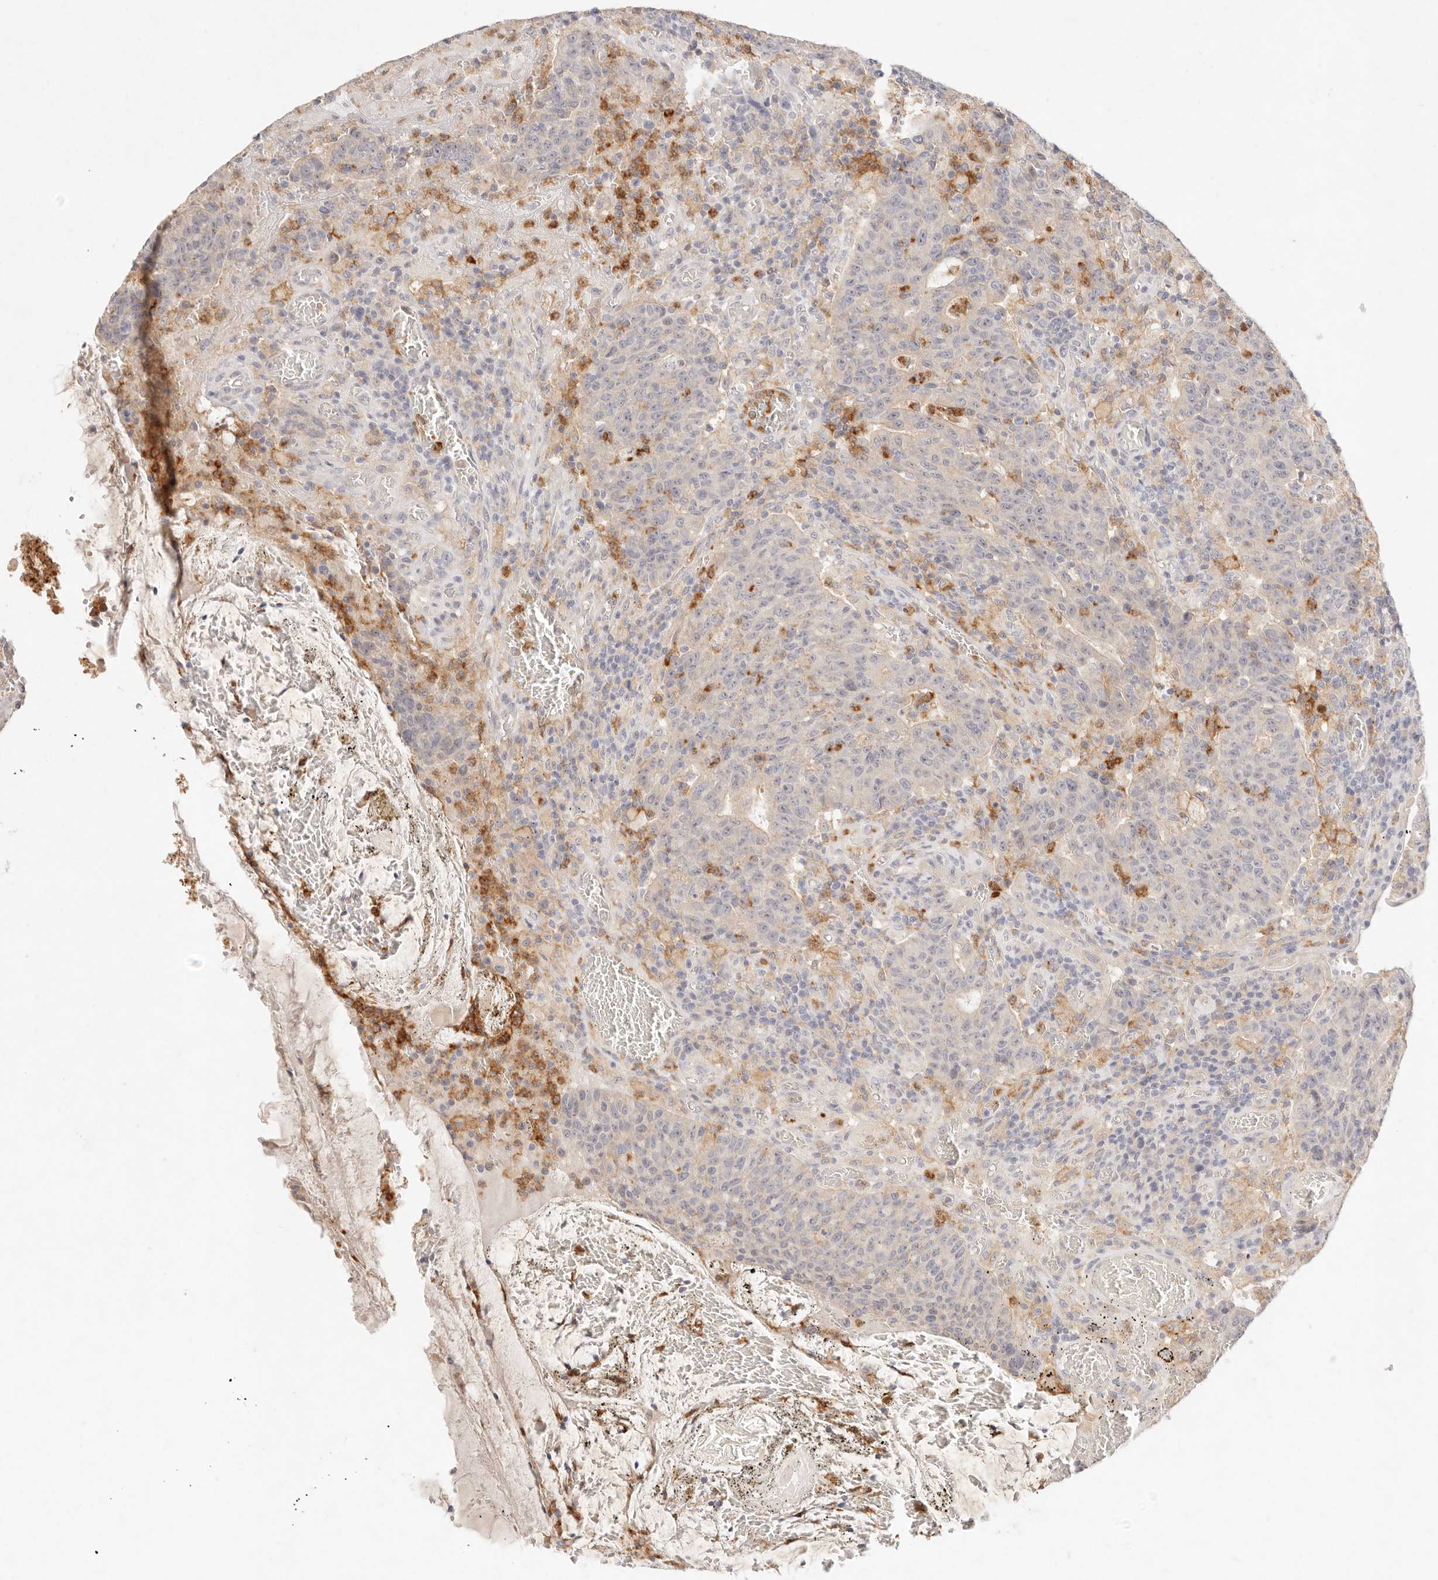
{"staining": {"intensity": "negative", "quantity": "none", "location": "none"}, "tissue": "colorectal cancer", "cell_type": "Tumor cells", "image_type": "cancer", "snomed": [{"axis": "morphology", "description": "Adenocarcinoma, NOS"}, {"axis": "topography", "description": "Colon"}], "caption": "Protein analysis of colorectal cancer displays no significant staining in tumor cells.", "gene": "GPR84", "patient": {"sex": "female", "age": 75}}